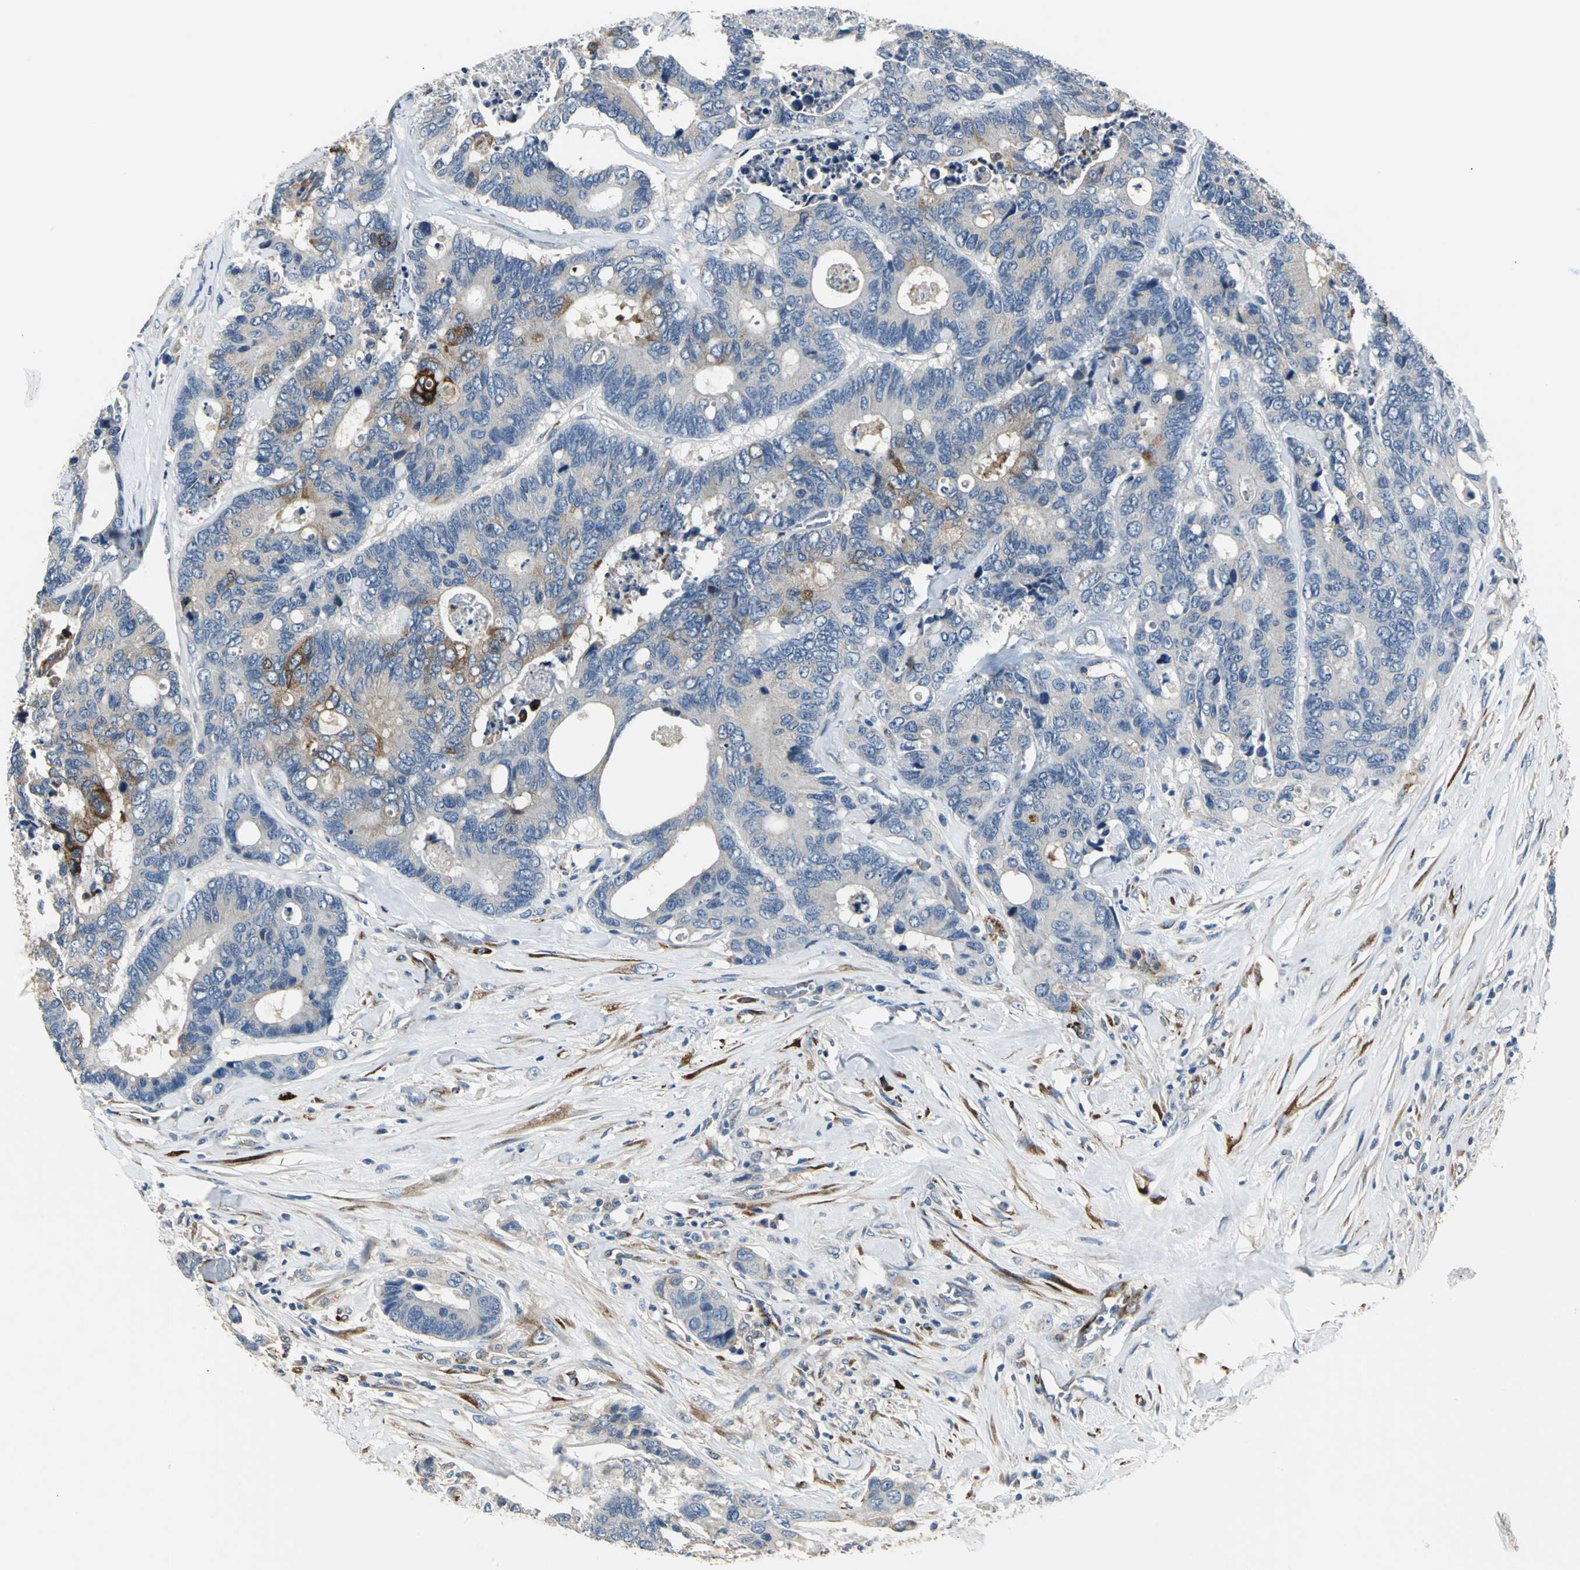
{"staining": {"intensity": "strong", "quantity": "<25%", "location": "cytoplasmic/membranous"}, "tissue": "colorectal cancer", "cell_type": "Tumor cells", "image_type": "cancer", "snomed": [{"axis": "morphology", "description": "Adenocarcinoma, NOS"}, {"axis": "topography", "description": "Rectum"}], "caption": "Protein expression analysis of colorectal adenocarcinoma exhibits strong cytoplasmic/membranous positivity in approximately <25% of tumor cells.", "gene": "B3GNT2", "patient": {"sex": "male", "age": 55}}